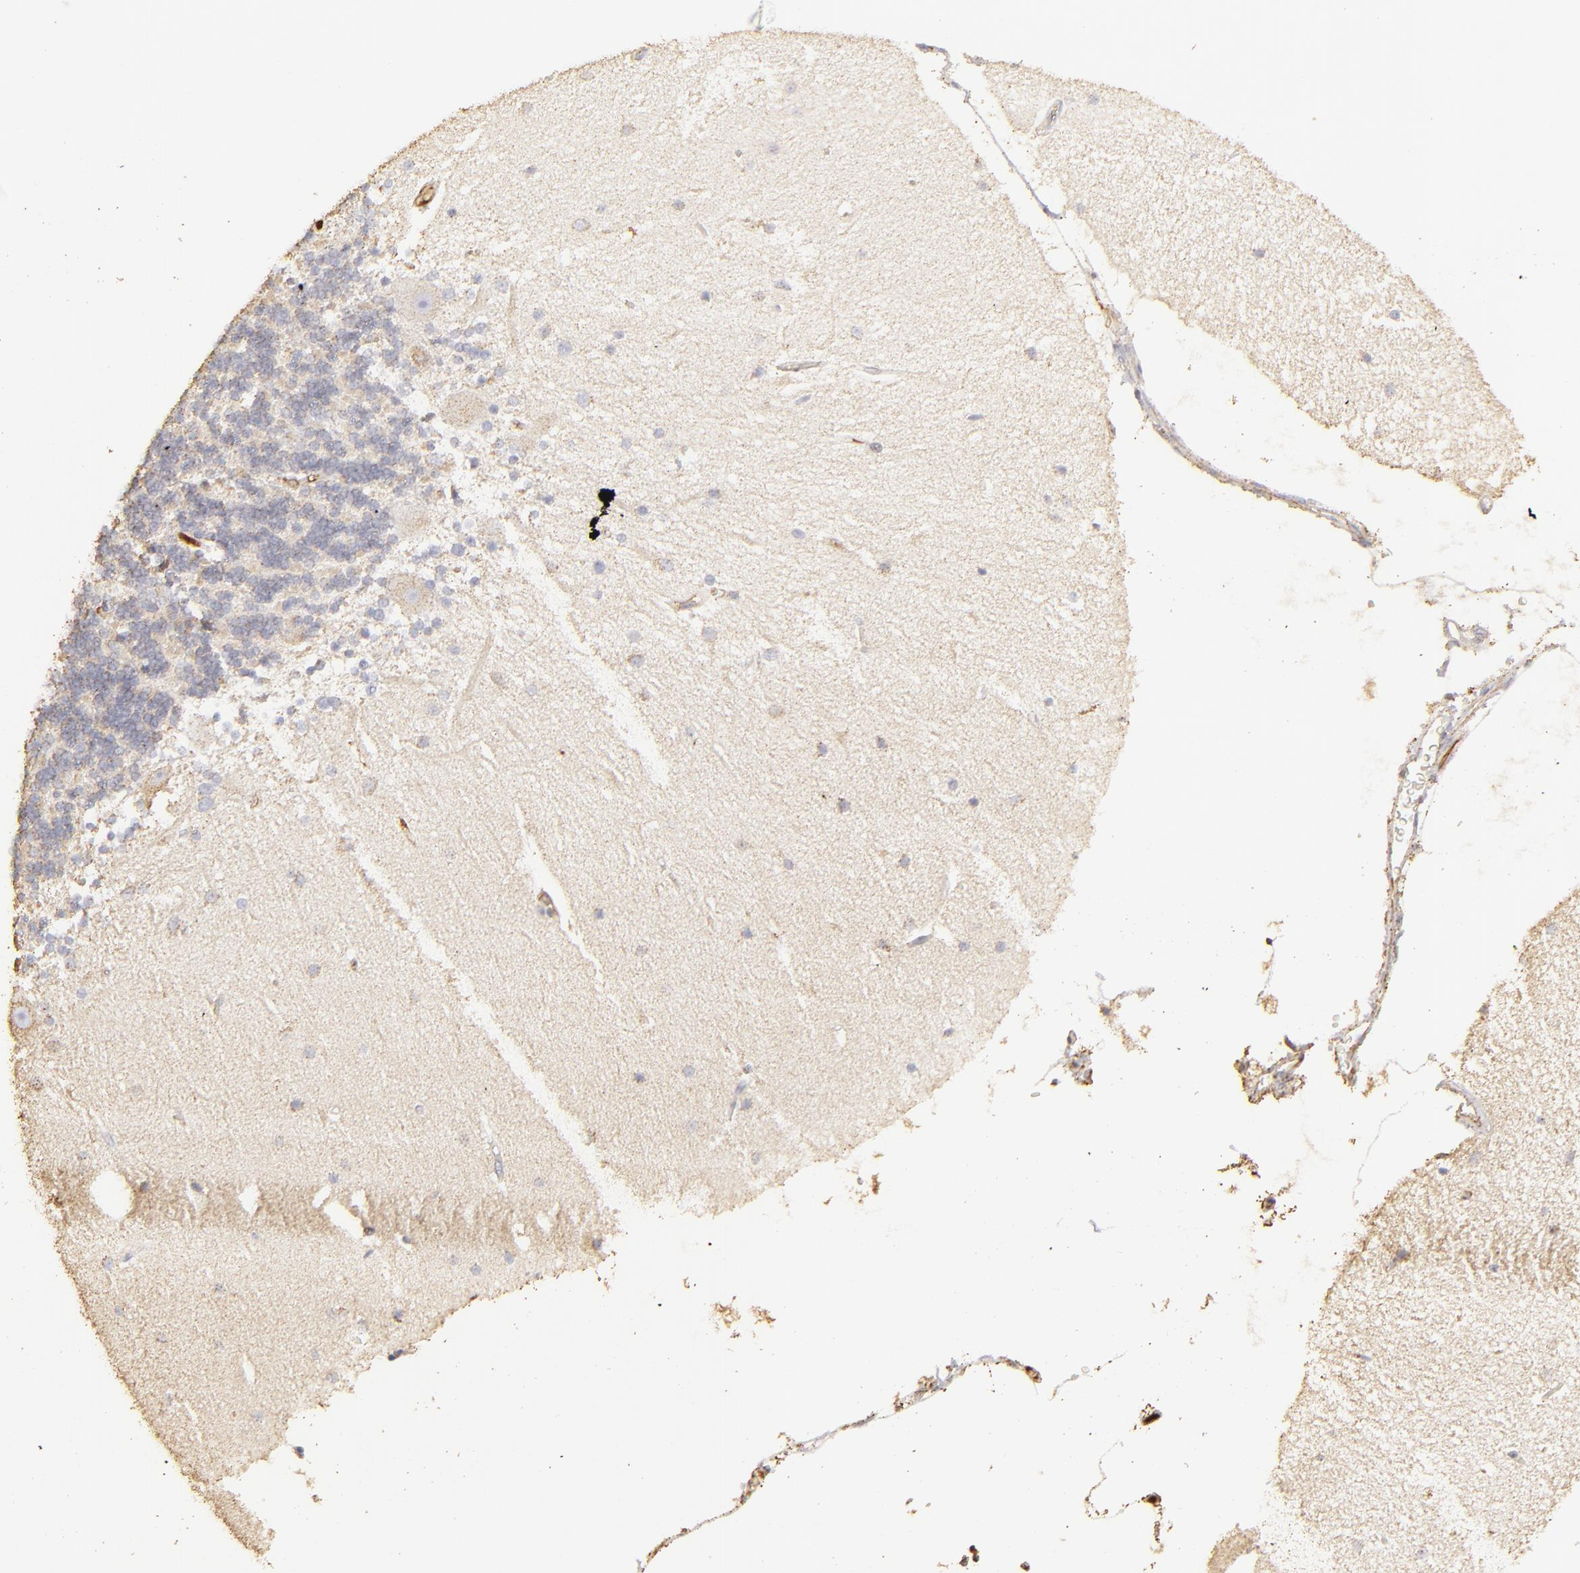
{"staining": {"intensity": "moderate", "quantity": "<25%", "location": "cytoplasmic/membranous"}, "tissue": "cerebellum", "cell_type": "Cells in granular layer", "image_type": "normal", "snomed": [{"axis": "morphology", "description": "Normal tissue, NOS"}, {"axis": "topography", "description": "Cerebellum"}], "caption": "Cerebellum stained with IHC demonstrates moderate cytoplasmic/membranous expression in about <25% of cells in granular layer.", "gene": "CFB", "patient": {"sex": "female", "age": 54}}